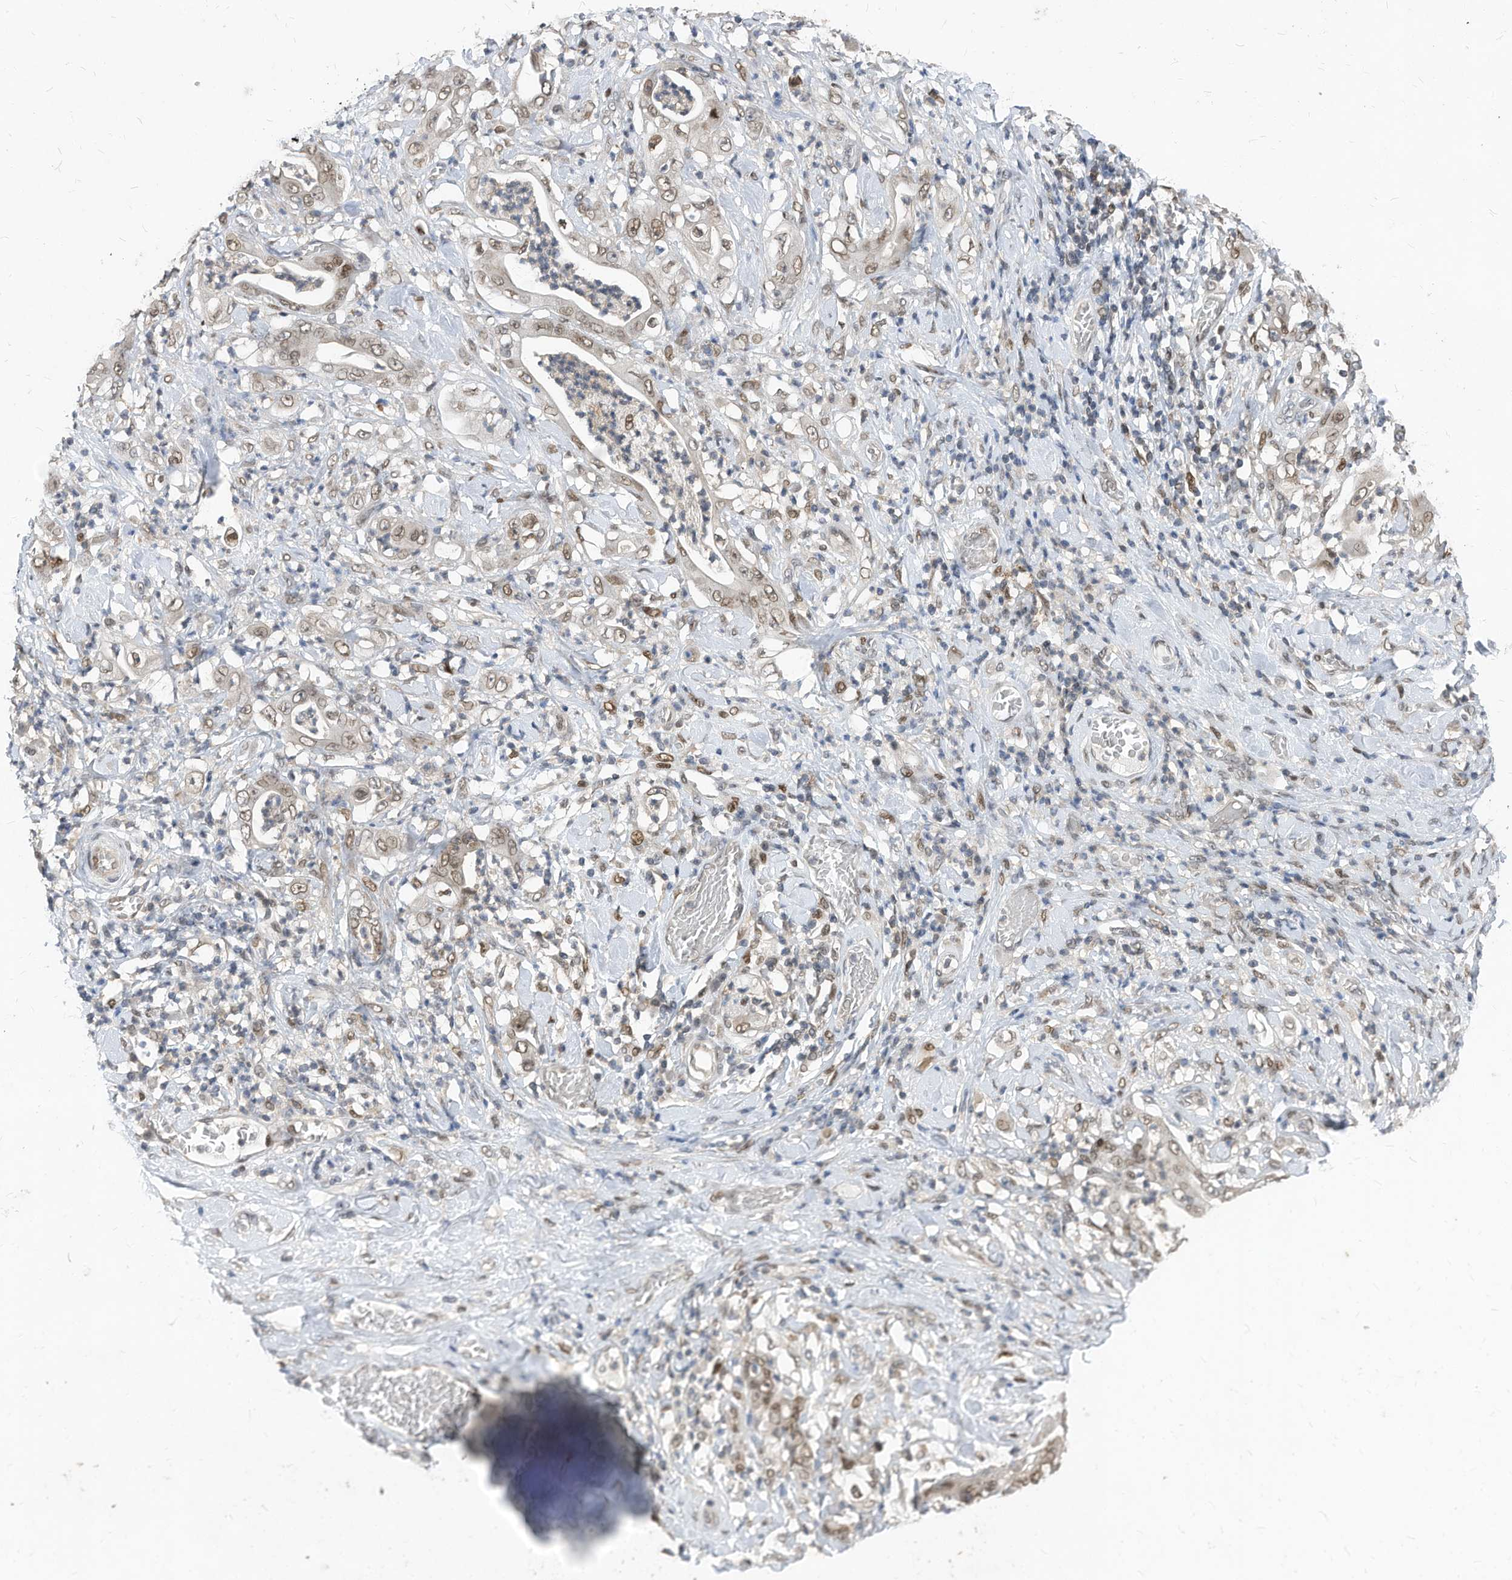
{"staining": {"intensity": "weak", "quantity": ">75%", "location": "nuclear"}, "tissue": "stomach cancer", "cell_type": "Tumor cells", "image_type": "cancer", "snomed": [{"axis": "morphology", "description": "Adenocarcinoma, NOS"}, {"axis": "topography", "description": "Stomach"}], "caption": "Immunohistochemistry of human adenocarcinoma (stomach) demonstrates low levels of weak nuclear expression in about >75% of tumor cells.", "gene": "KPNB1", "patient": {"sex": "female", "age": 73}}